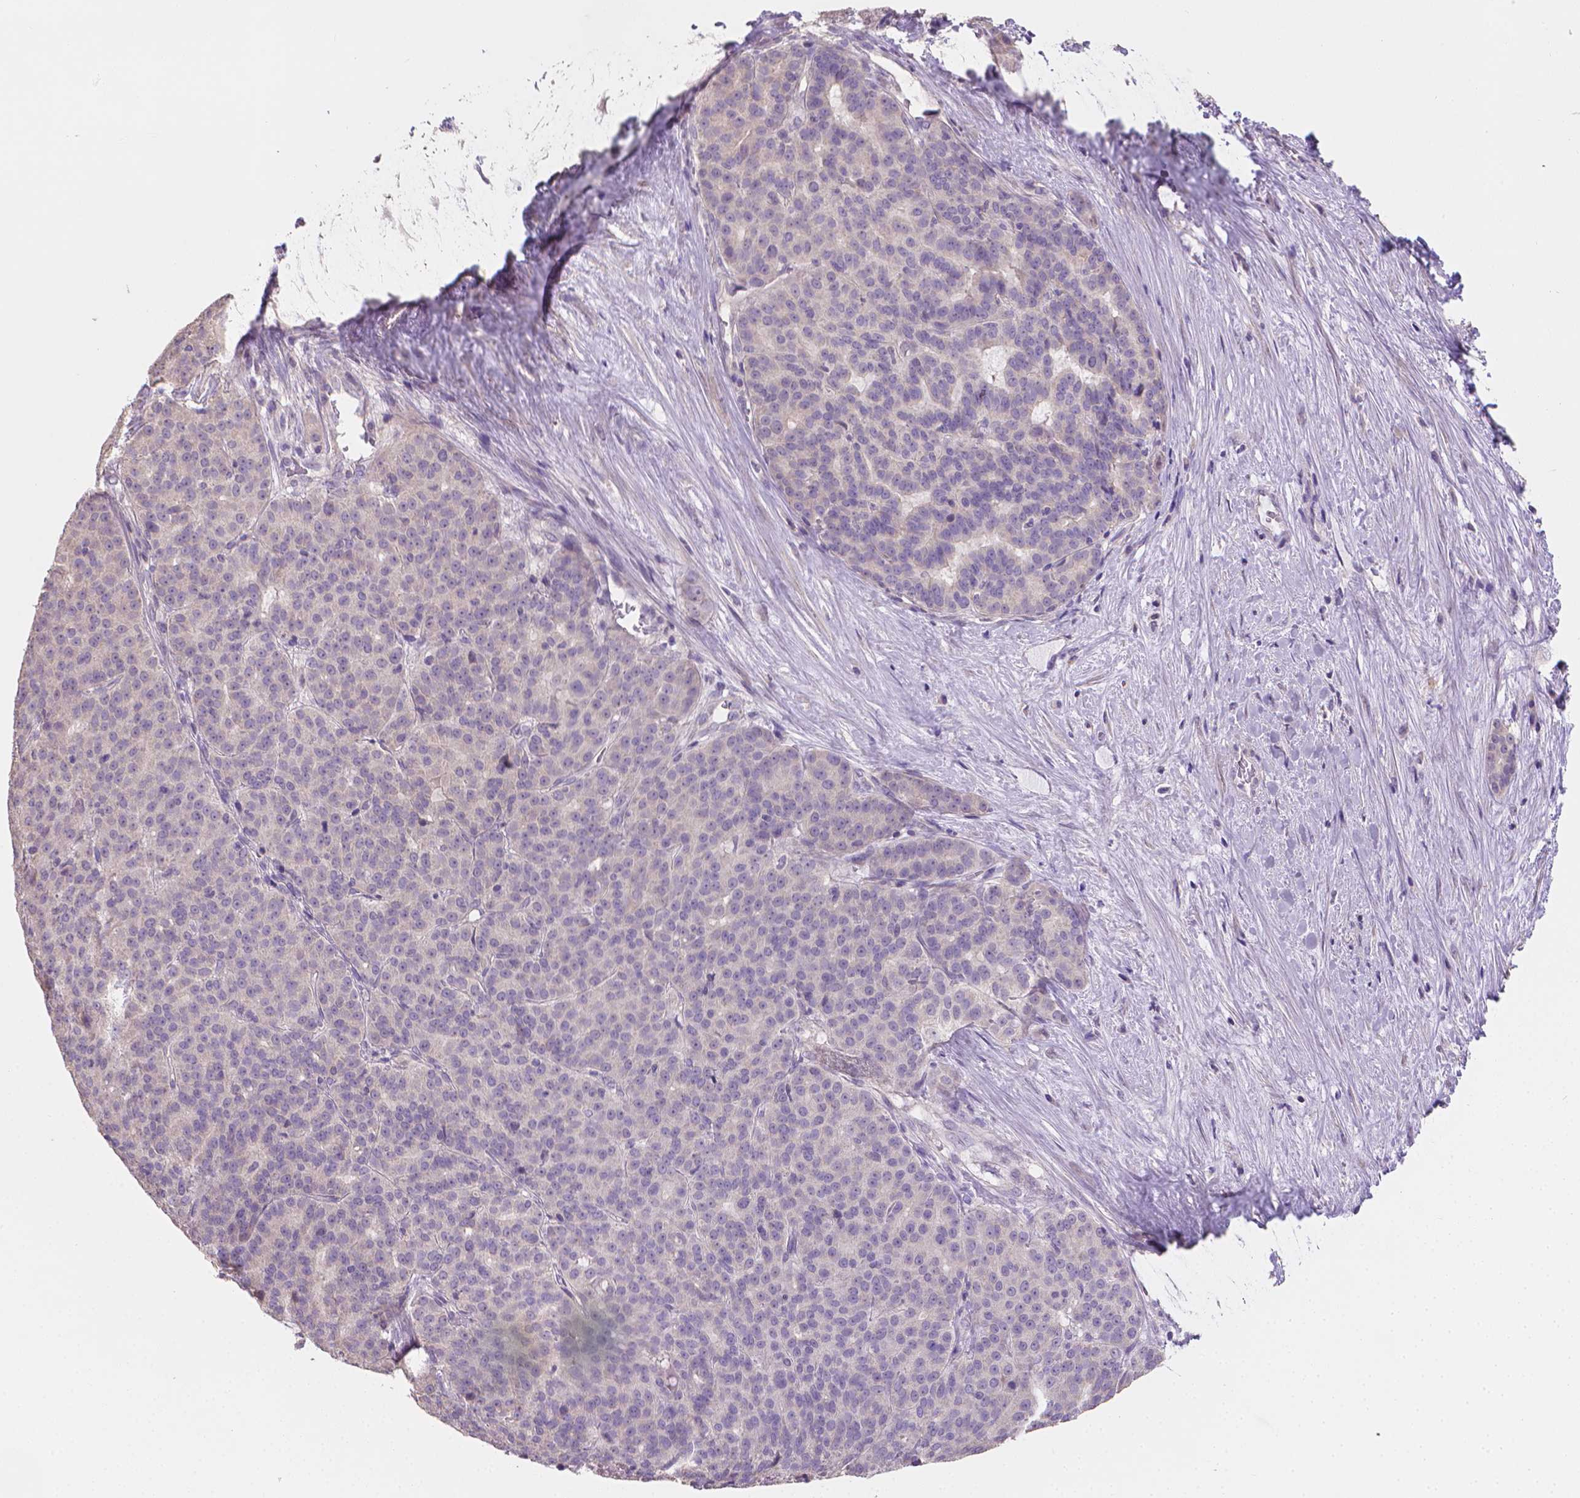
{"staining": {"intensity": "negative", "quantity": "none", "location": "none"}, "tissue": "liver cancer", "cell_type": "Tumor cells", "image_type": "cancer", "snomed": [{"axis": "morphology", "description": "Cholangiocarcinoma"}, {"axis": "topography", "description": "Liver"}], "caption": "Immunohistochemical staining of liver cancer reveals no significant positivity in tumor cells. The staining was performed using DAB to visualize the protein expression in brown, while the nuclei were stained in blue with hematoxylin (Magnification: 20x).", "gene": "CATIP", "patient": {"sex": "female", "age": 47}}